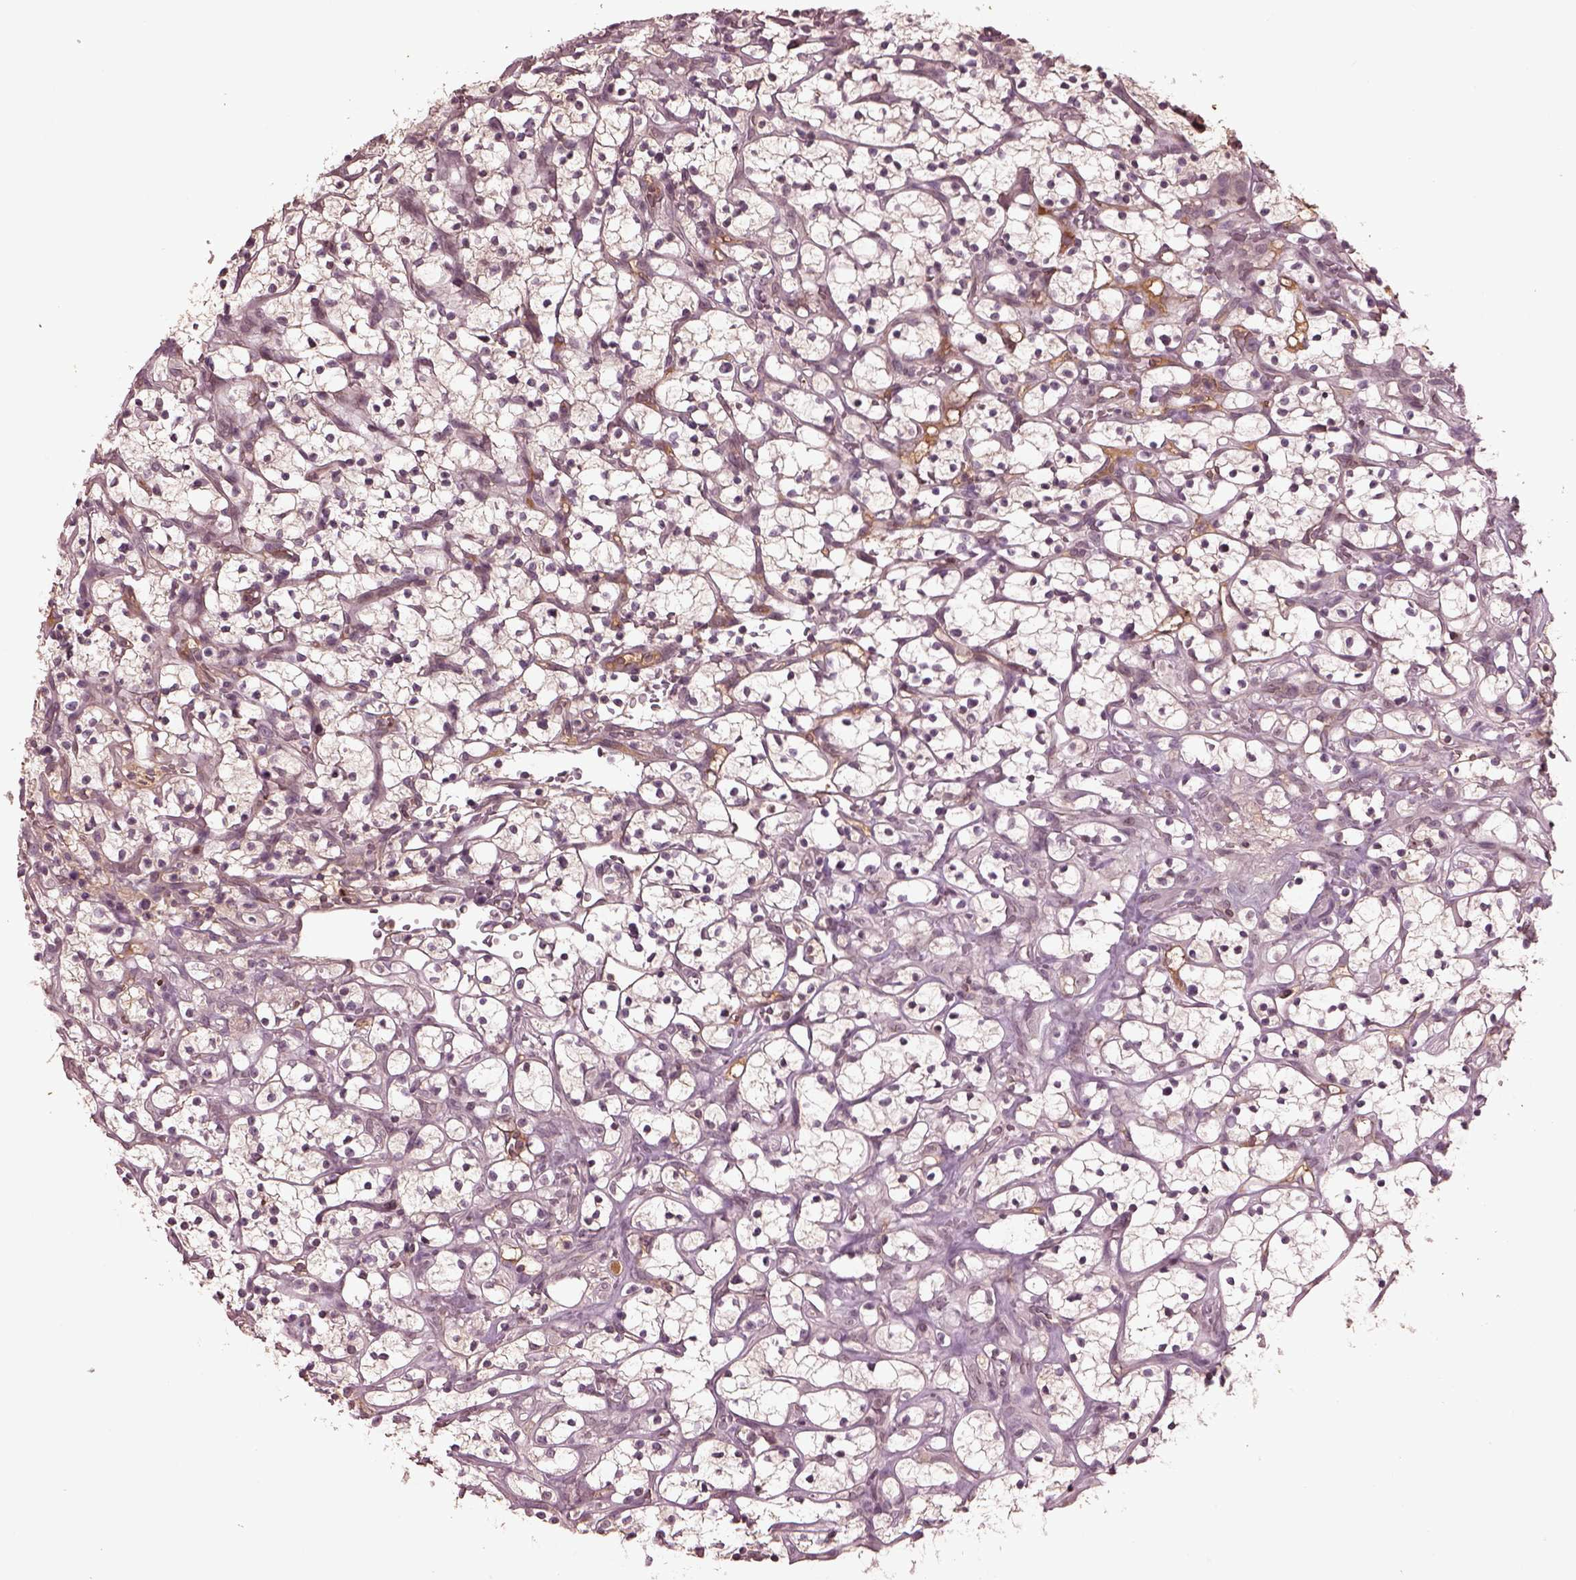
{"staining": {"intensity": "negative", "quantity": "none", "location": "none"}, "tissue": "renal cancer", "cell_type": "Tumor cells", "image_type": "cancer", "snomed": [{"axis": "morphology", "description": "Adenocarcinoma, NOS"}, {"axis": "topography", "description": "Kidney"}], "caption": "Tumor cells show no significant protein positivity in renal adenocarcinoma.", "gene": "PTX4", "patient": {"sex": "female", "age": 64}}